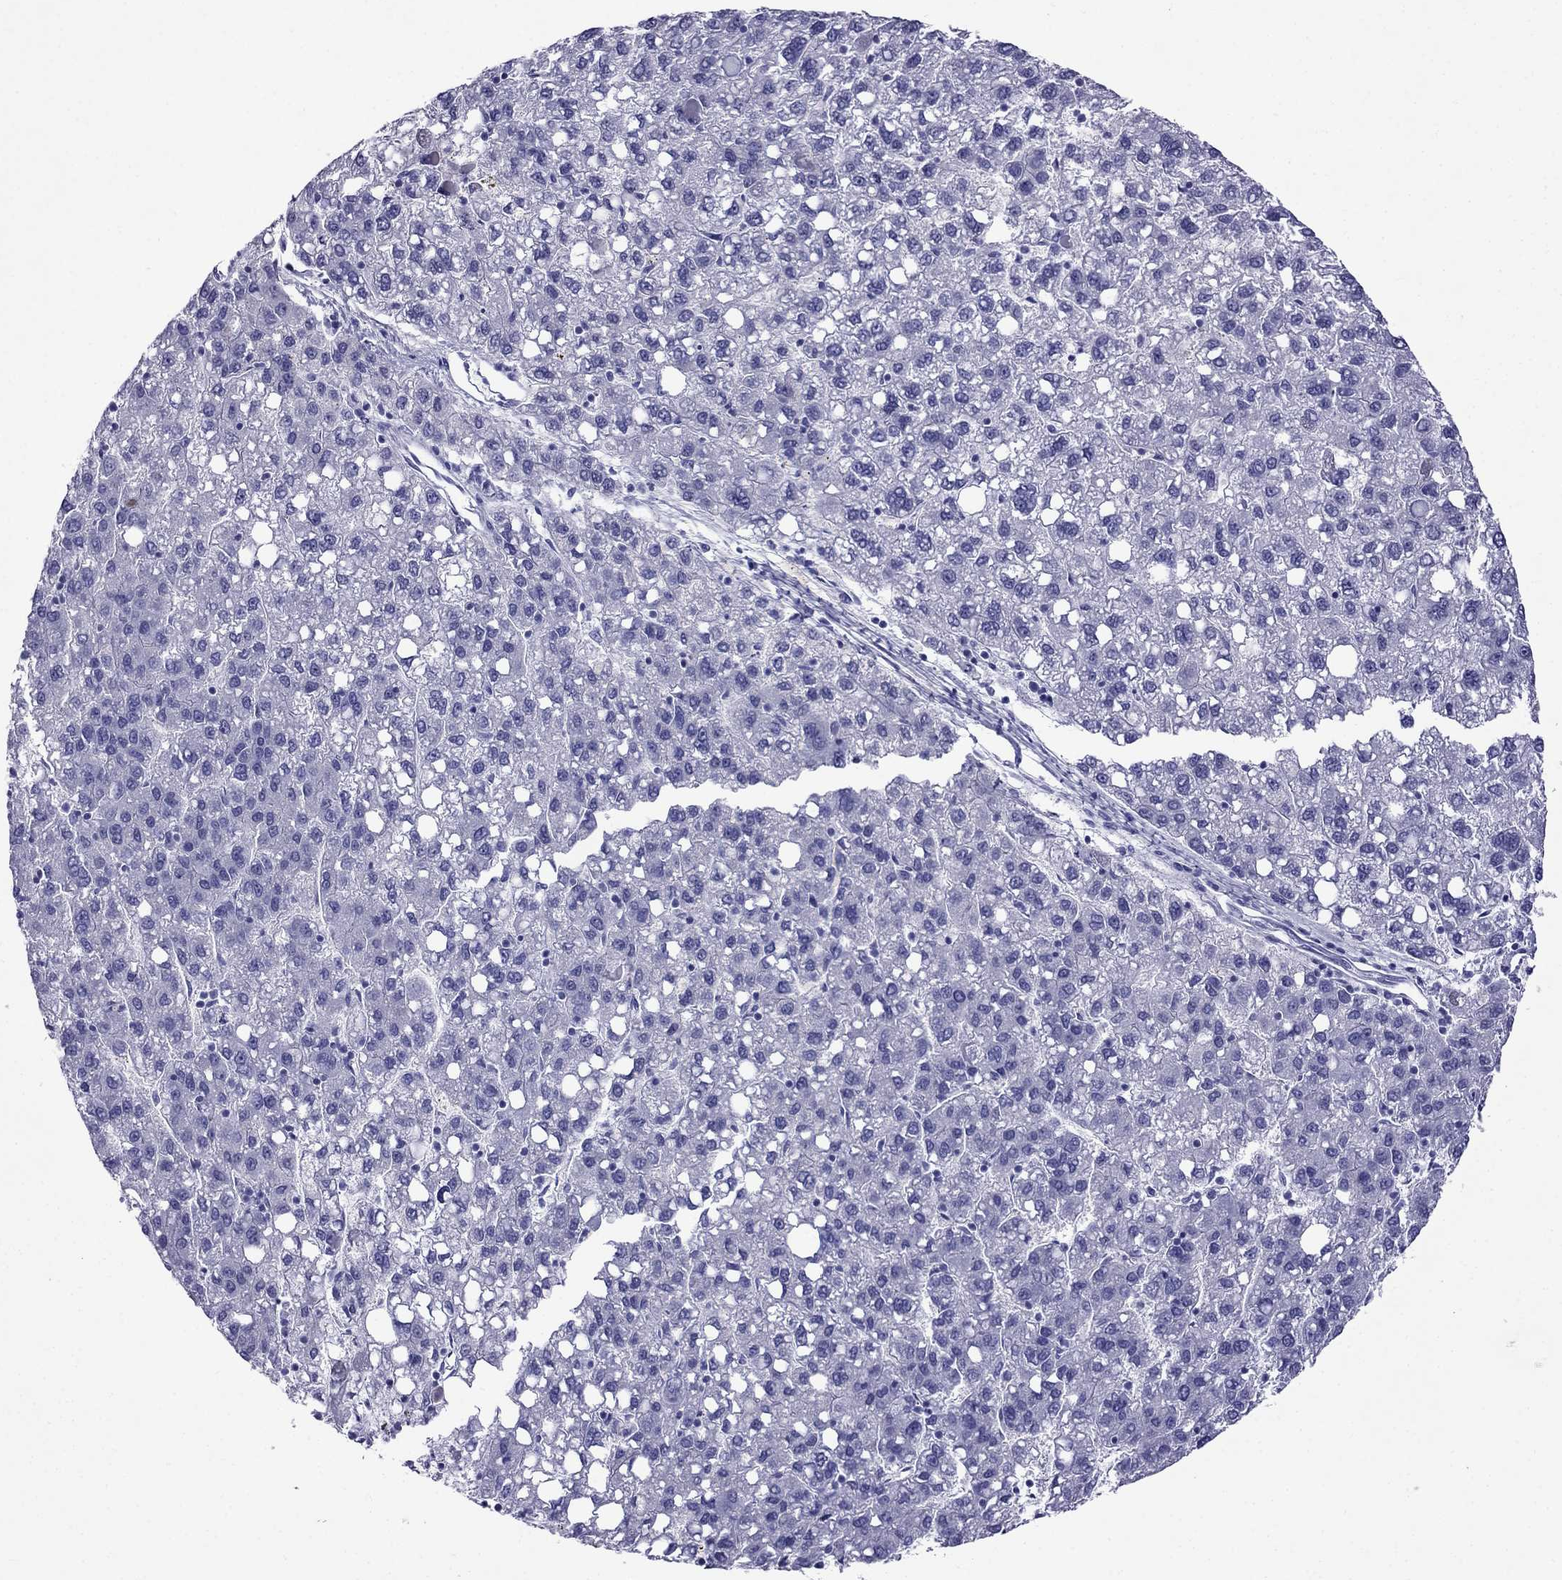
{"staining": {"intensity": "negative", "quantity": "none", "location": "none"}, "tissue": "liver cancer", "cell_type": "Tumor cells", "image_type": "cancer", "snomed": [{"axis": "morphology", "description": "Carcinoma, Hepatocellular, NOS"}, {"axis": "topography", "description": "Liver"}], "caption": "Hepatocellular carcinoma (liver) was stained to show a protein in brown. There is no significant staining in tumor cells.", "gene": "ARR3", "patient": {"sex": "female", "age": 82}}